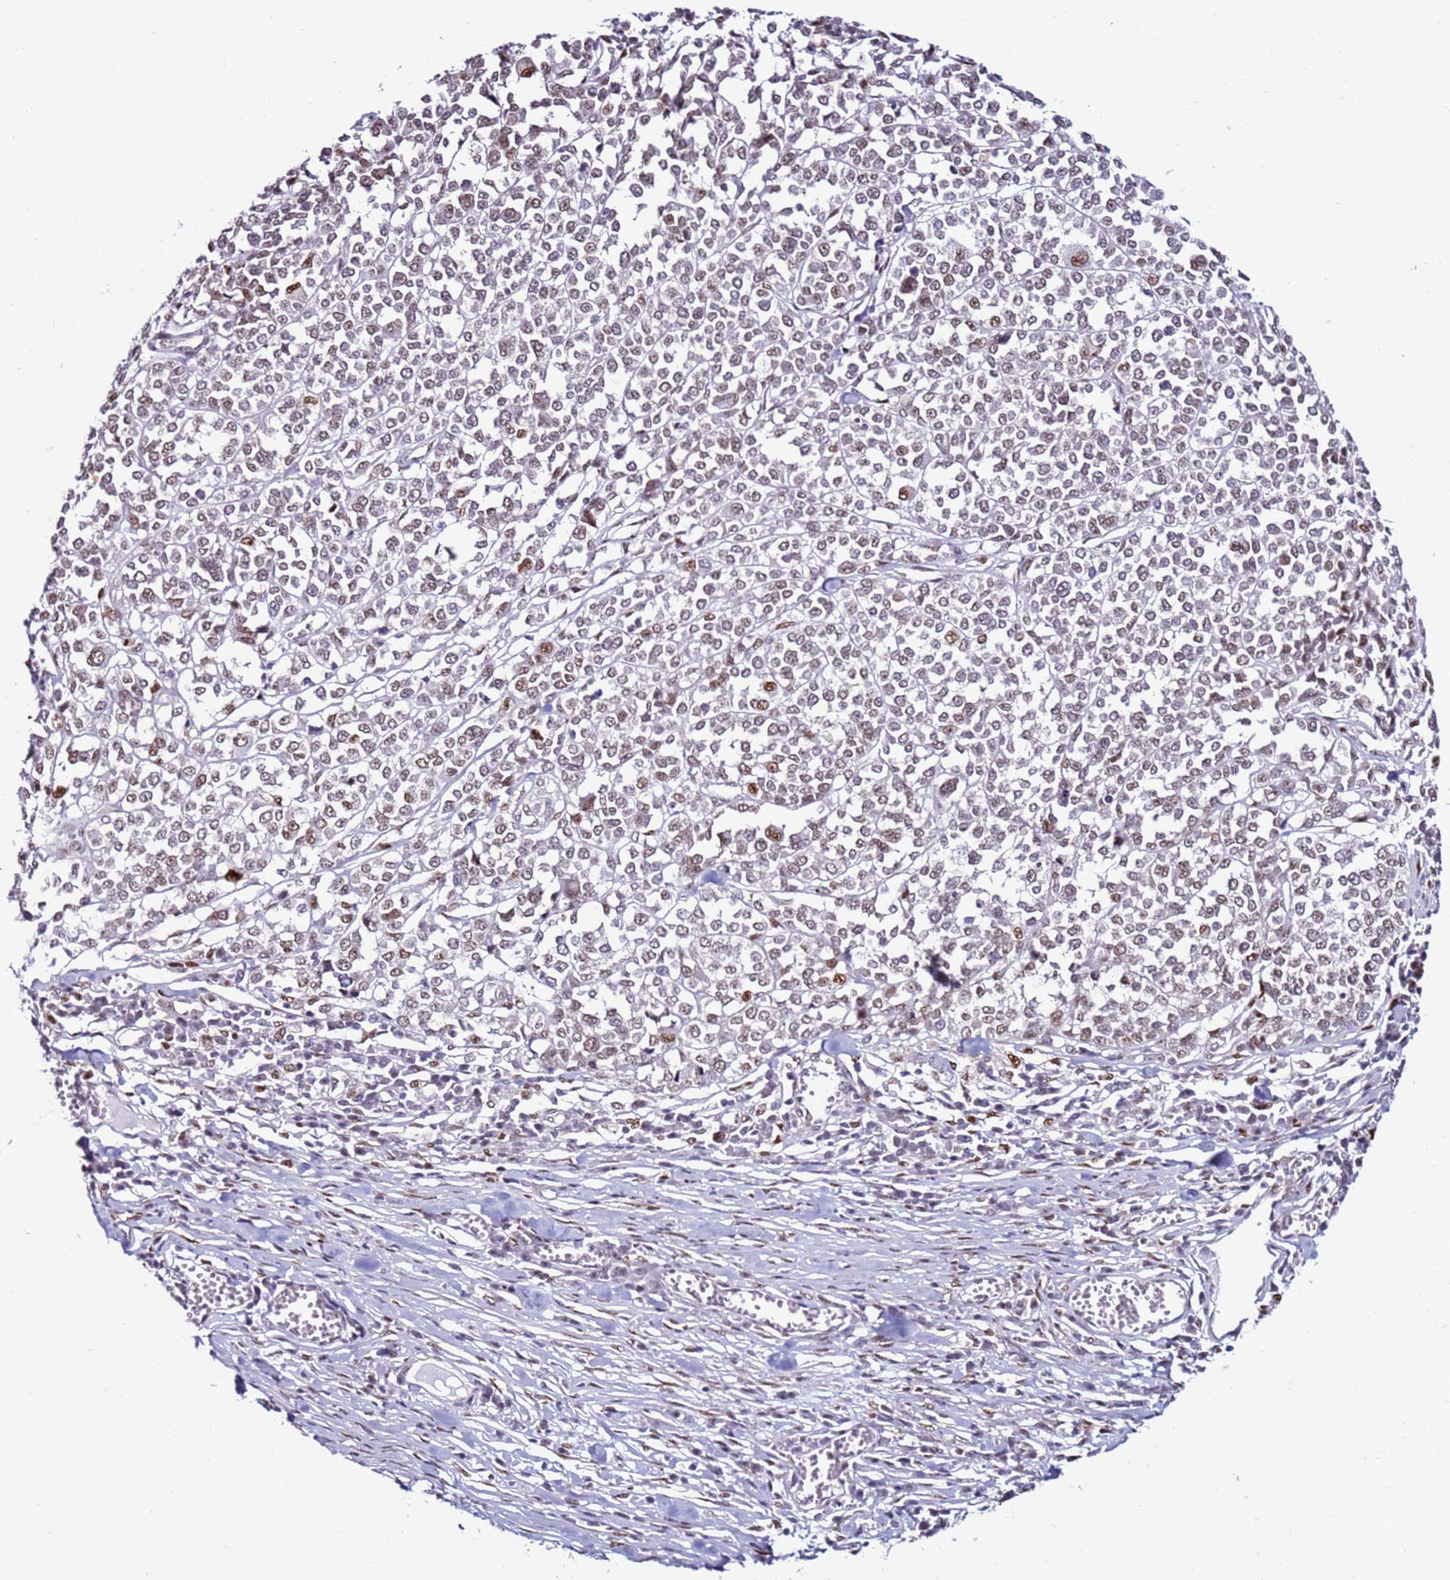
{"staining": {"intensity": "weak", "quantity": ">75%", "location": "nuclear"}, "tissue": "melanoma", "cell_type": "Tumor cells", "image_type": "cancer", "snomed": [{"axis": "morphology", "description": "Malignant melanoma, Metastatic site"}, {"axis": "topography", "description": "Lymph node"}], "caption": "Weak nuclear protein expression is appreciated in about >75% of tumor cells in malignant melanoma (metastatic site). The protein of interest is stained brown, and the nuclei are stained in blue (DAB IHC with brightfield microscopy, high magnification).", "gene": "KPNA4", "patient": {"sex": "male", "age": 44}}